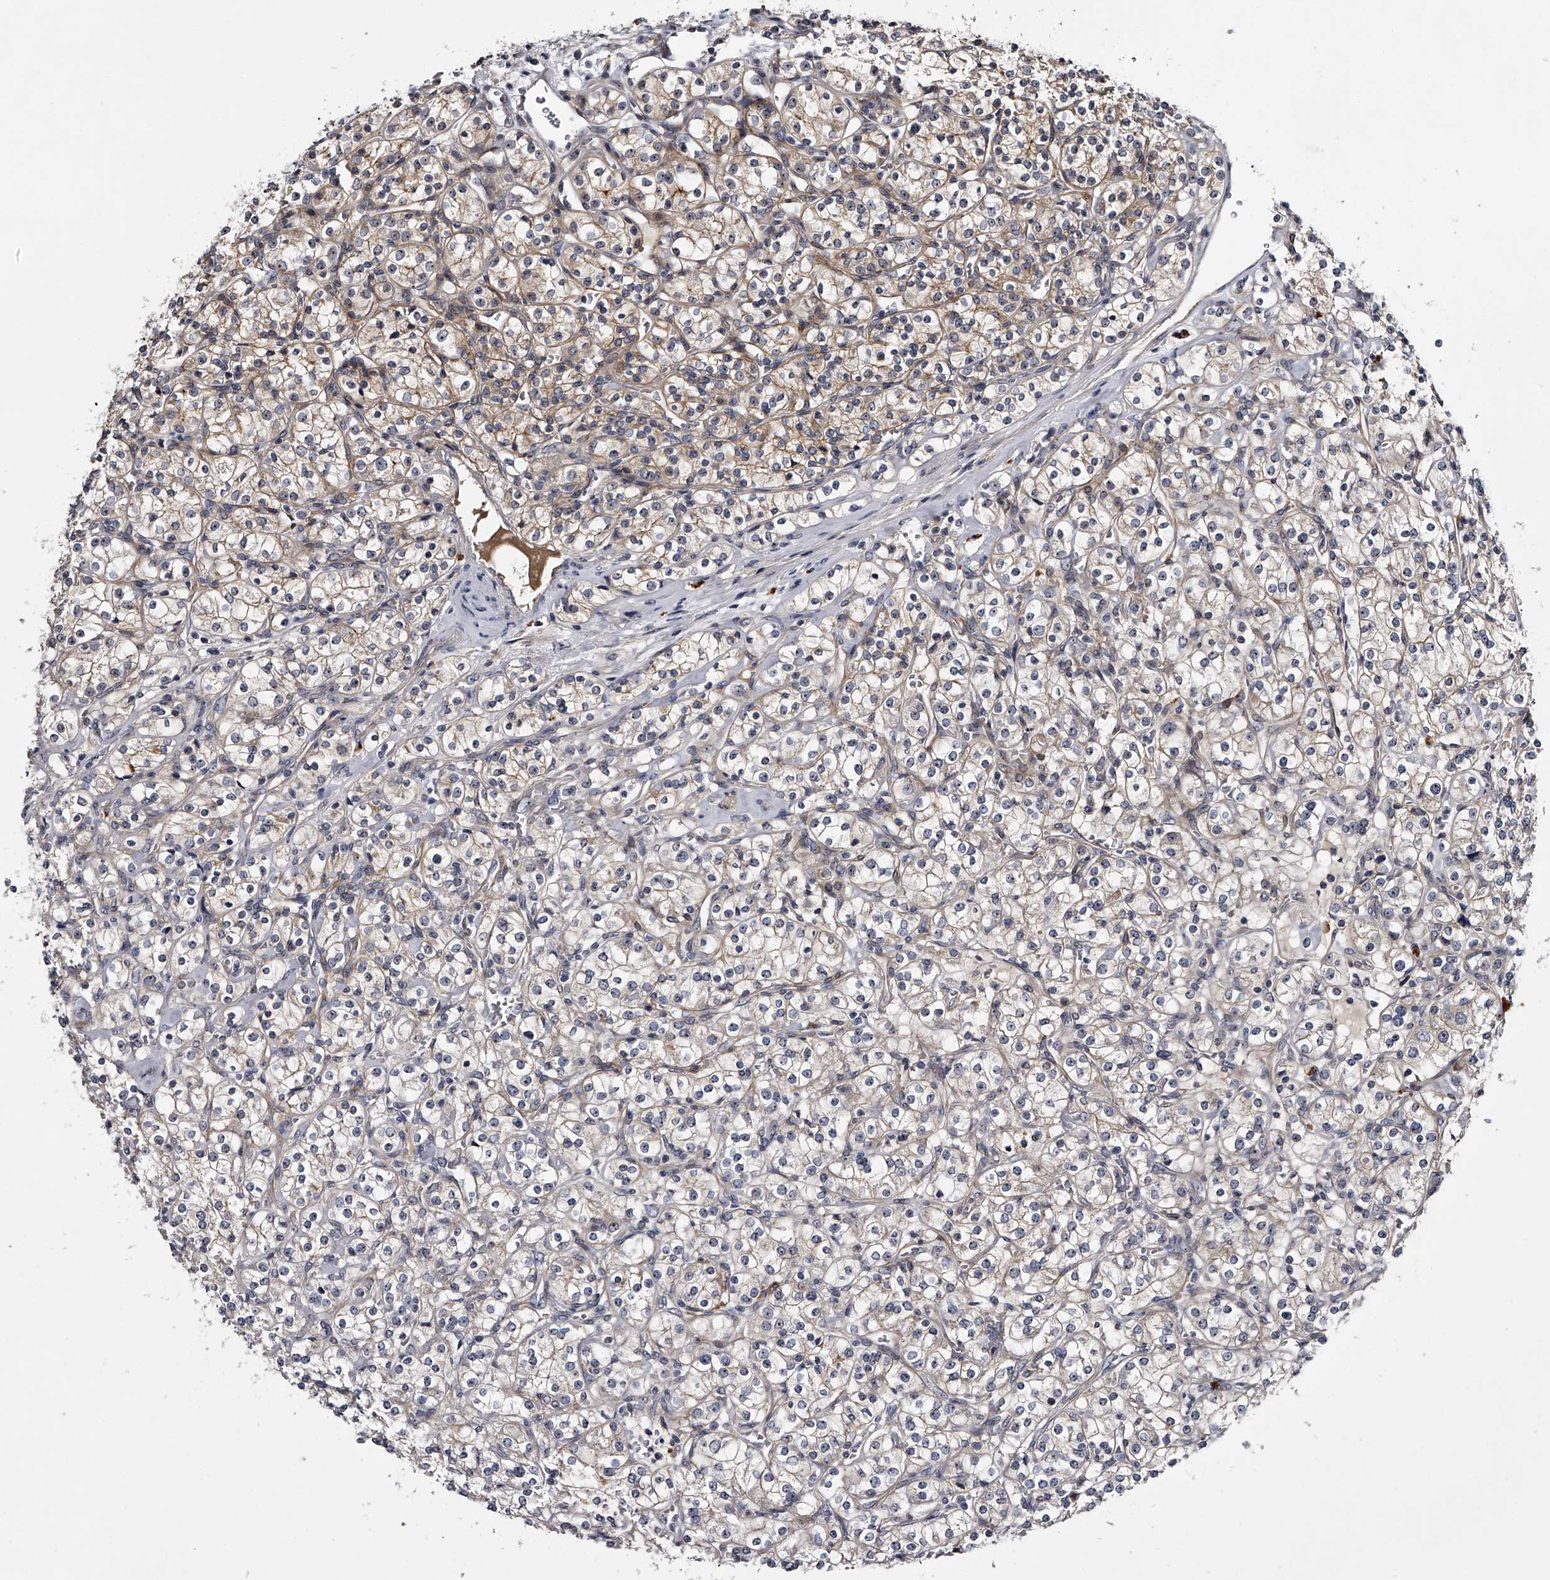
{"staining": {"intensity": "negative", "quantity": "none", "location": "none"}, "tissue": "renal cancer", "cell_type": "Tumor cells", "image_type": "cancer", "snomed": [{"axis": "morphology", "description": "Adenocarcinoma, NOS"}, {"axis": "topography", "description": "Kidney"}], "caption": "The immunohistochemistry (IHC) image has no significant staining in tumor cells of adenocarcinoma (renal) tissue.", "gene": "MDN1", "patient": {"sex": "male", "age": 77}}